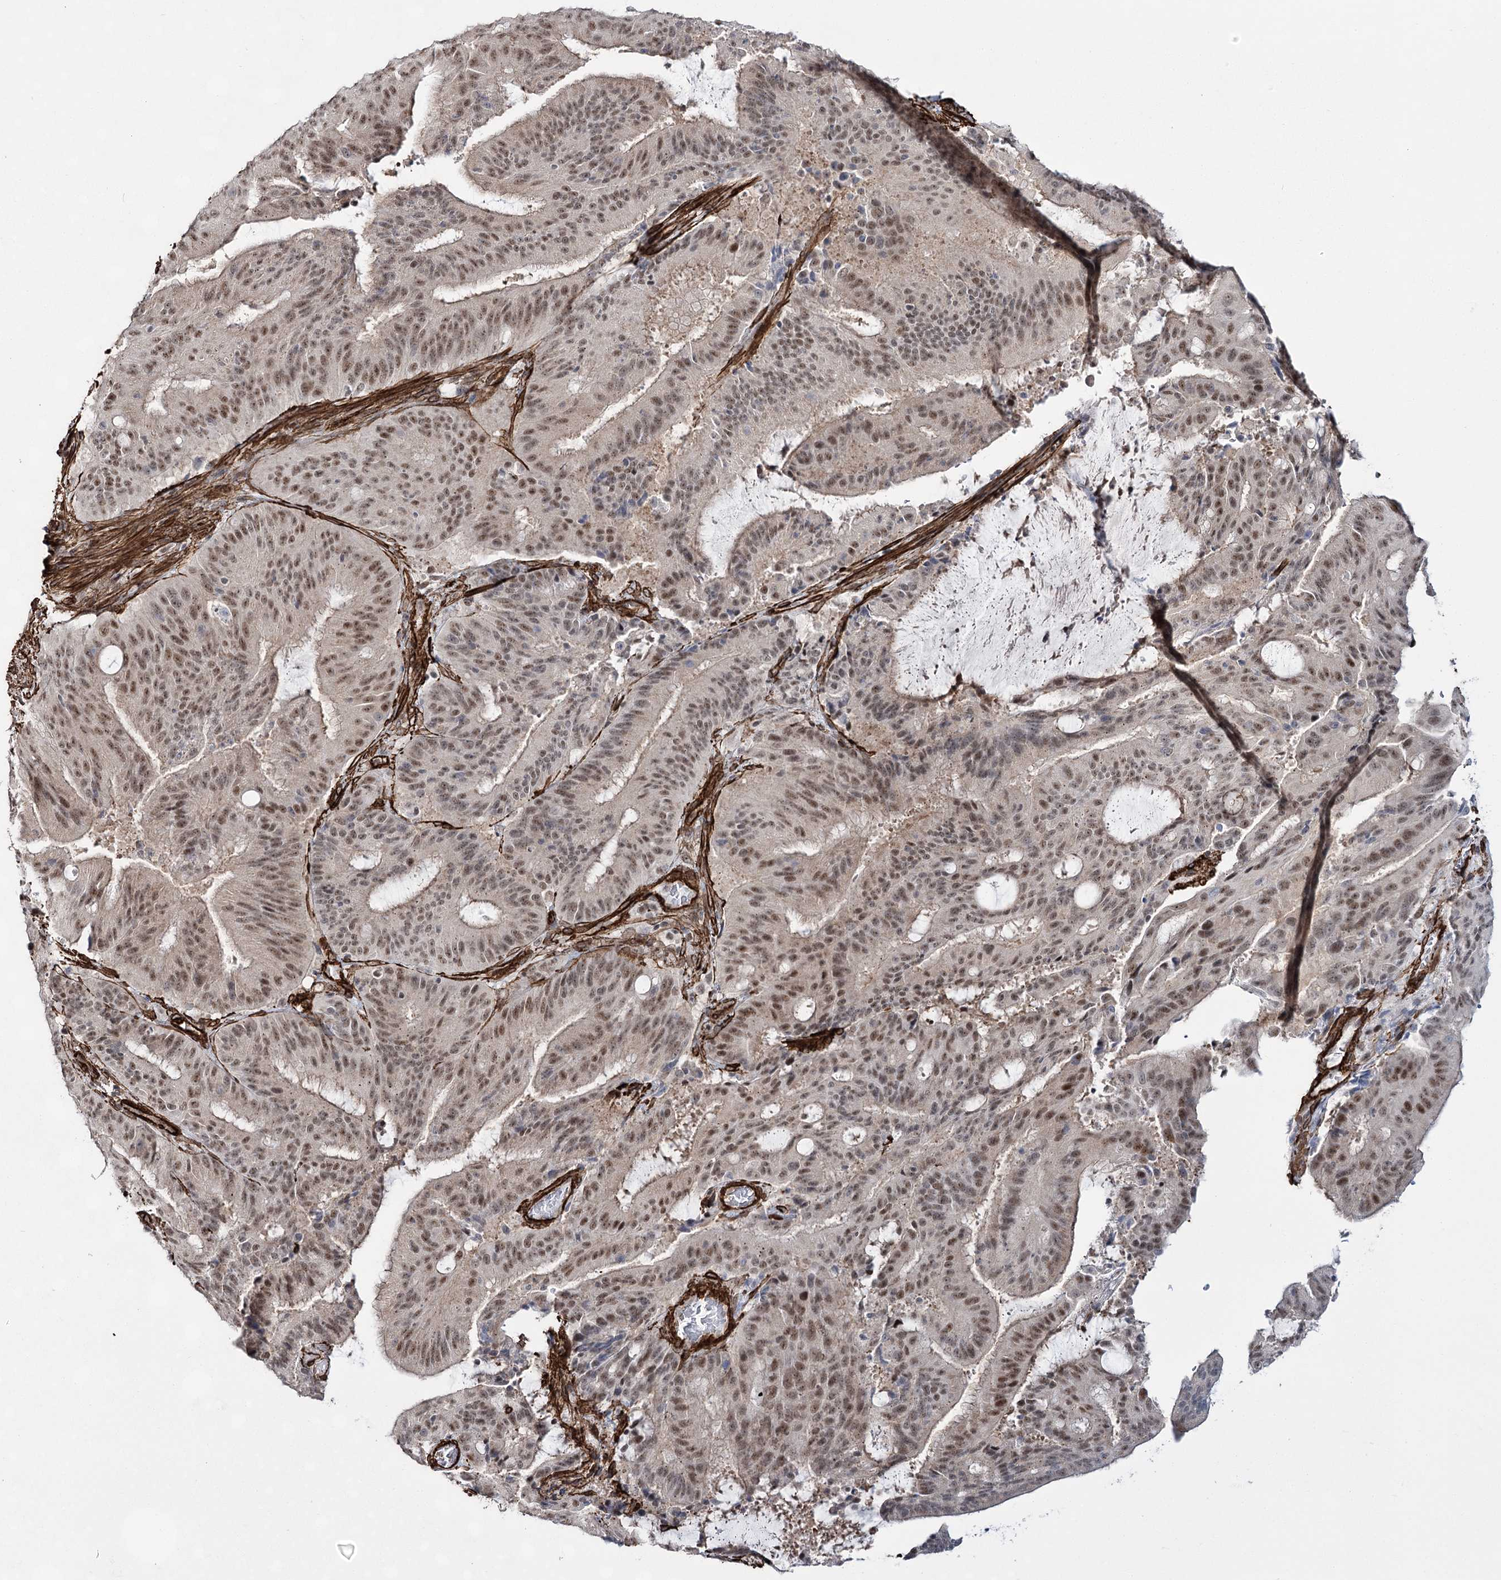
{"staining": {"intensity": "moderate", "quantity": ">75%", "location": "nuclear"}, "tissue": "liver cancer", "cell_type": "Tumor cells", "image_type": "cancer", "snomed": [{"axis": "morphology", "description": "Normal tissue, NOS"}, {"axis": "morphology", "description": "Cholangiocarcinoma"}, {"axis": "topography", "description": "Liver"}, {"axis": "topography", "description": "Peripheral nerve tissue"}], "caption": "Brown immunohistochemical staining in cholangiocarcinoma (liver) reveals moderate nuclear positivity in about >75% of tumor cells.", "gene": "CWF19L1", "patient": {"sex": "female", "age": 73}}